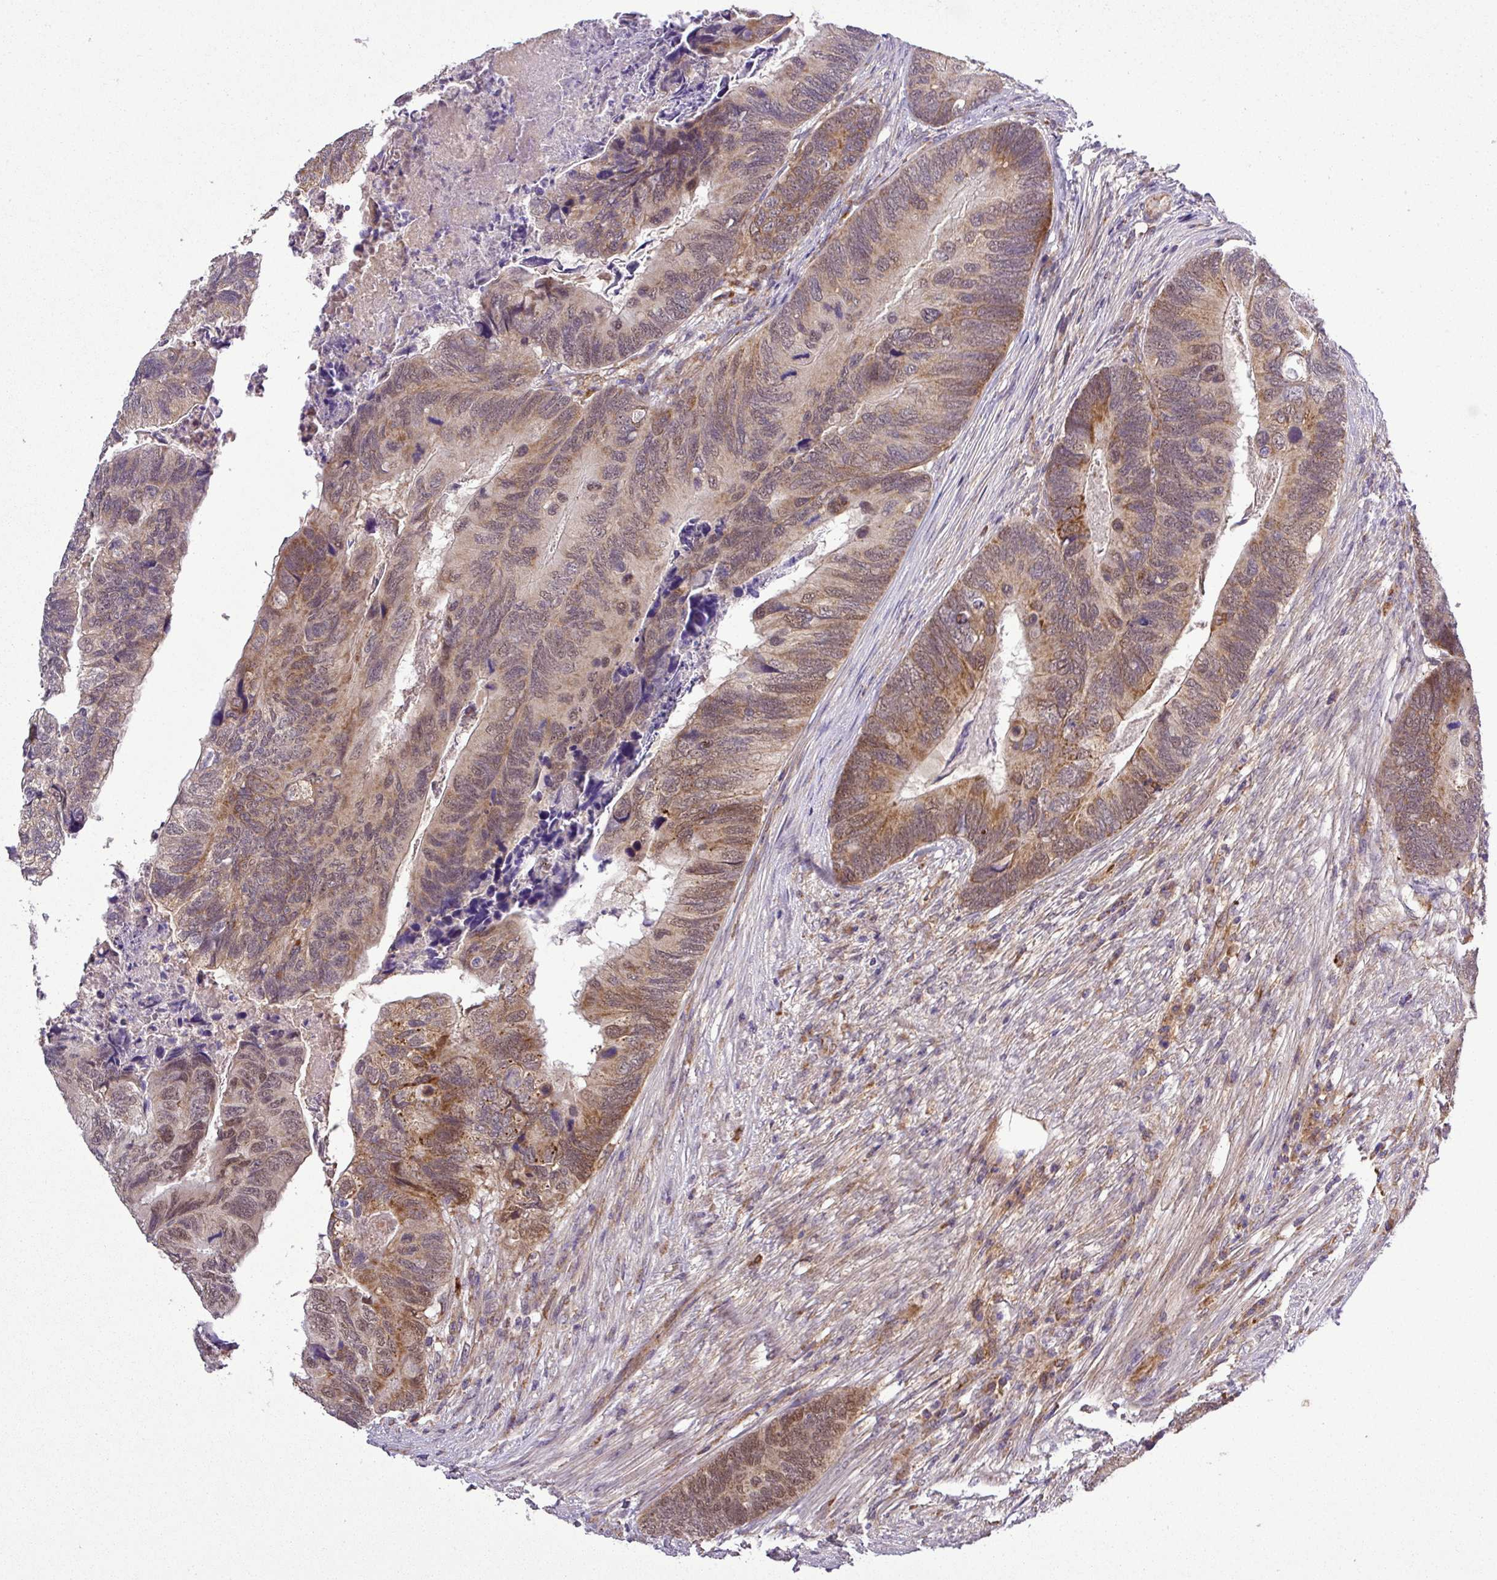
{"staining": {"intensity": "moderate", "quantity": ">75%", "location": "cytoplasmic/membranous,nuclear"}, "tissue": "colorectal cancer", "cell_type": "Tumor cells", "image_type": "cancer", "snomed": [{"axis": "morphology", "description": "Adenocarcinoma, NOS"}, {"axis": "topography", "description": "Colon"}], "caption": "Colorectal adenocarcinoma was stained to show a protein in brown. There is medium levels of moderate cytoplasmic/membranous and nuclear expression in approximately >75% of tumor cells.", "gene": "ZNF513", "patient": {"sex": "female", "age": 67}}